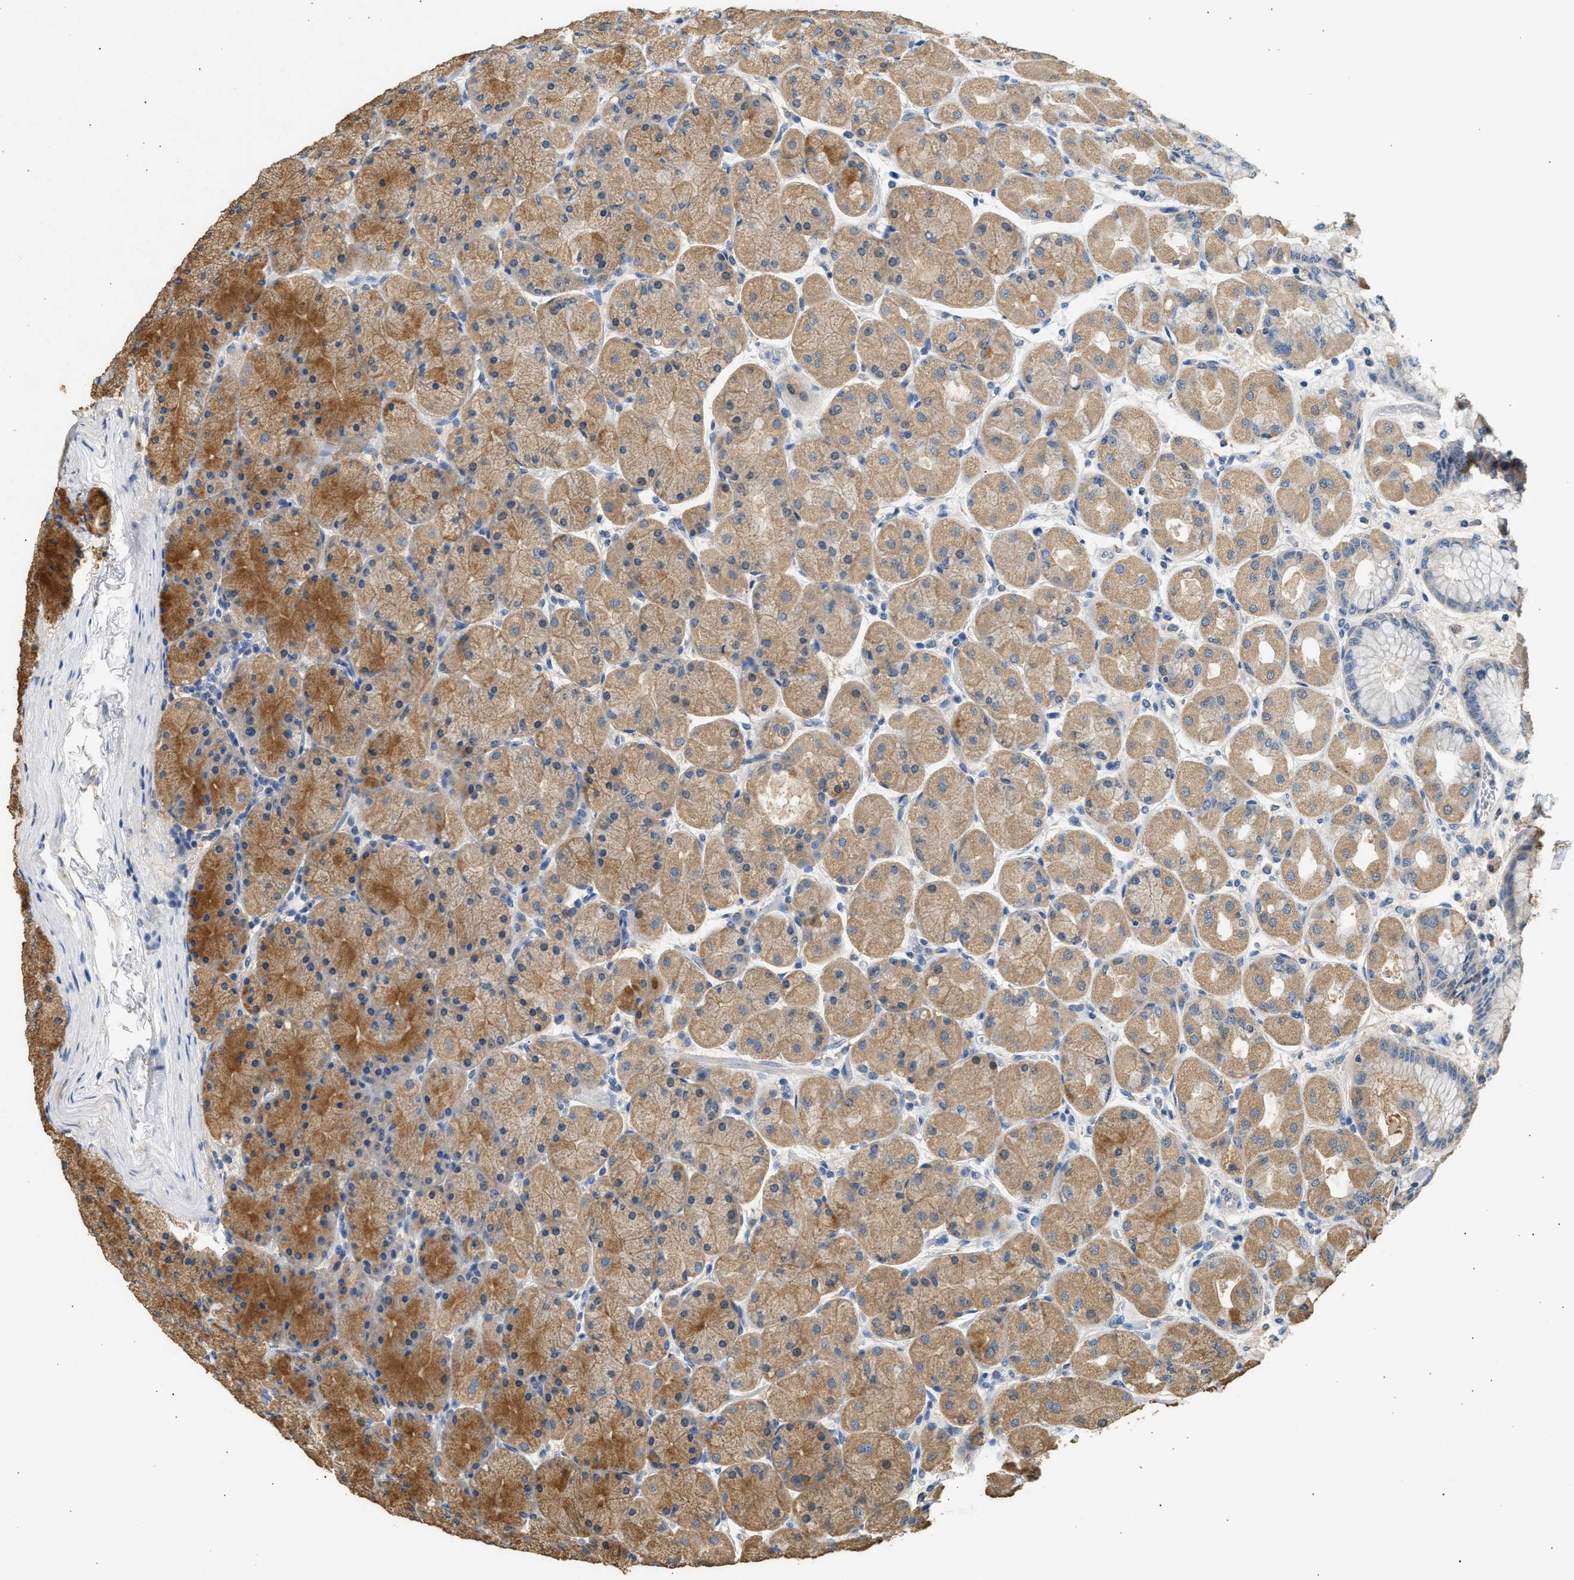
{"staining": {"intensity": "strong", "quantity": ">75%", "location": "cytoplasmic/membranous"}, "tissue": "stomach", "cell_type": "Glandular cells", "image_type": "normal", "snomed": [{"axis": "morphology", "description": "Normal tissue, NOS"}, {"axis": "topography", "description": "Stomach, upper"}], "caption": "Glandular cells demonstrate high levels of strong cytoplasmic/membranous staining in approximately >75% of cells in normal human stomach.", "gene": "WDR31", "patient": {"sex": "female", "age": 56}}